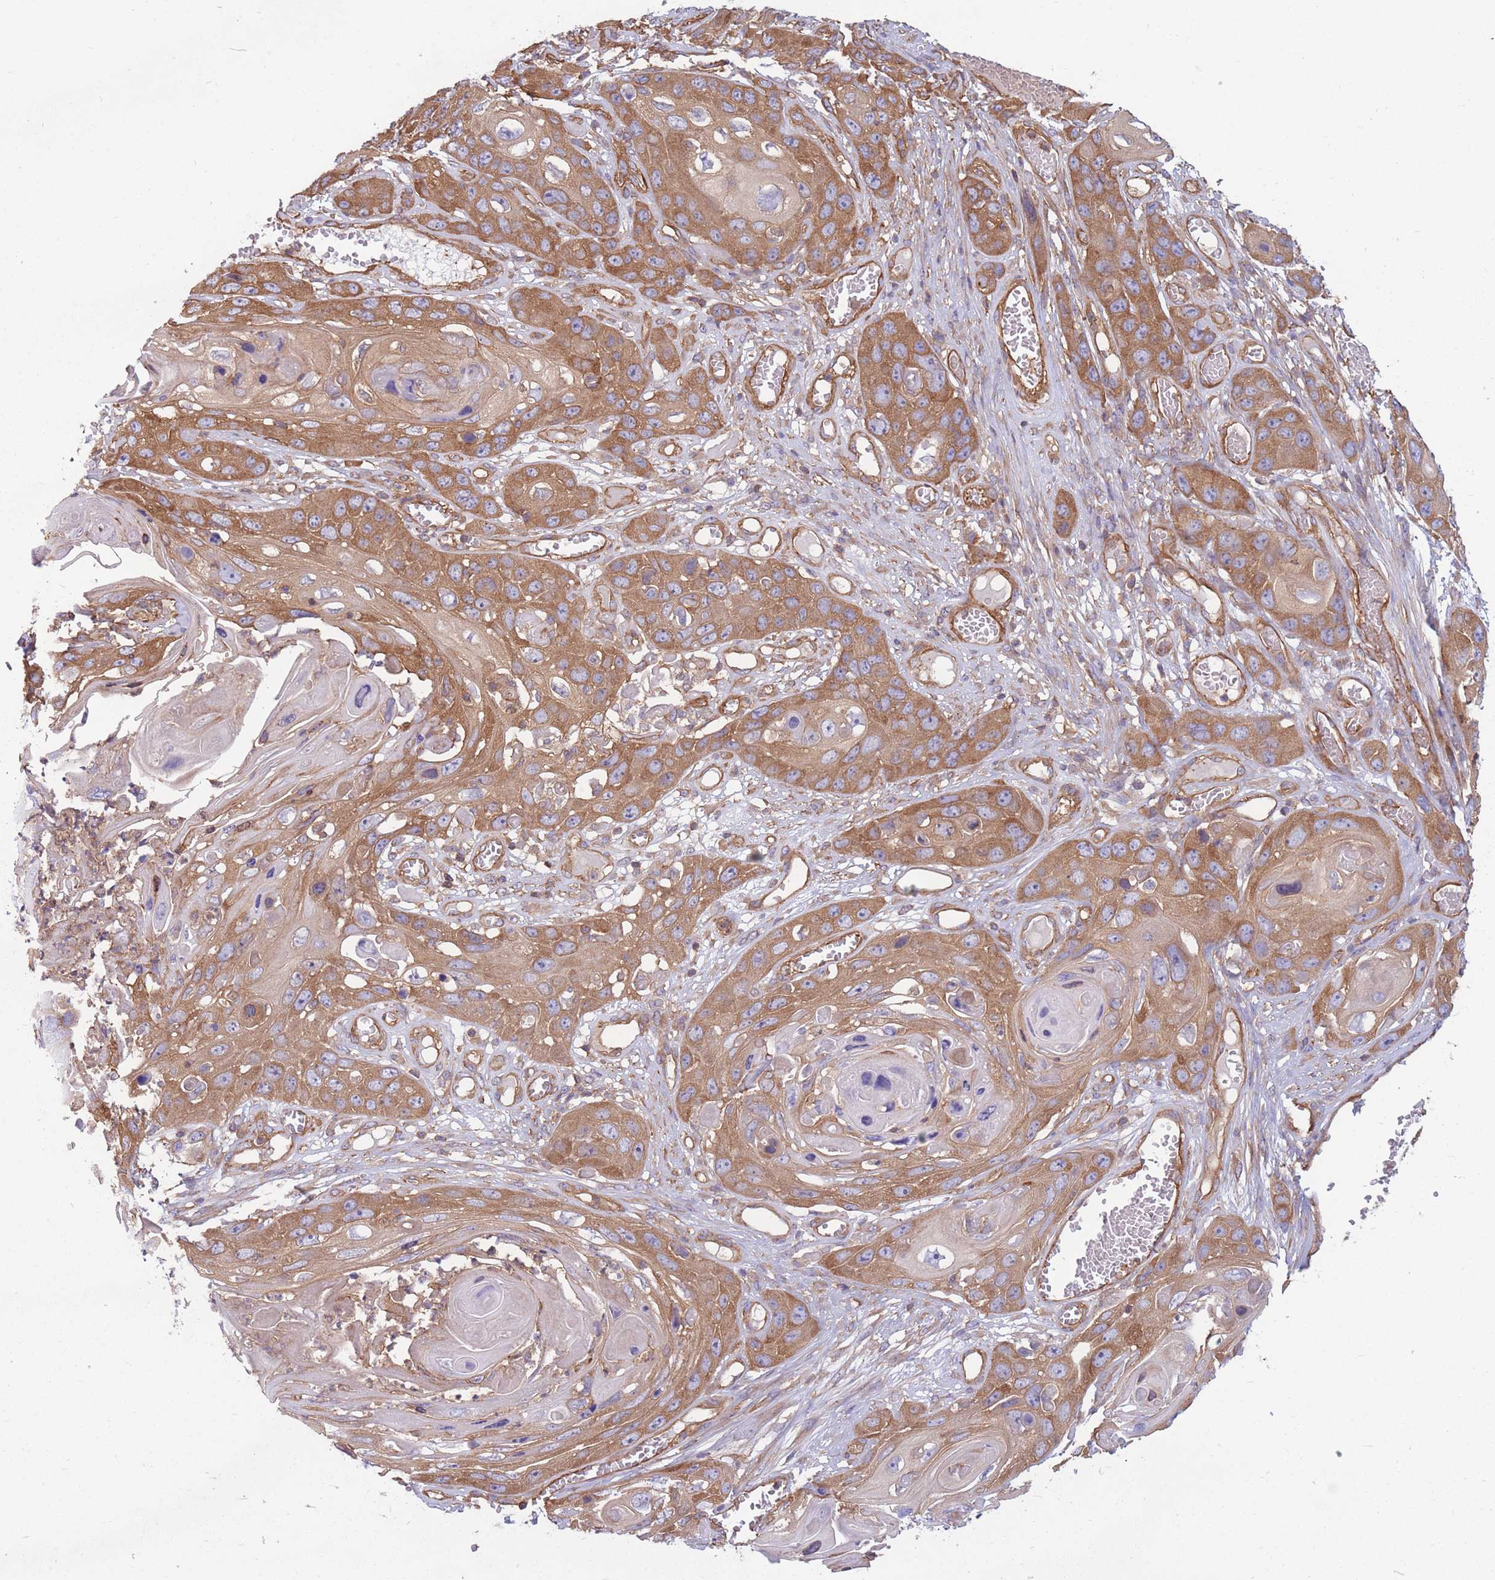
{"staining": {"intensity": "moderate", "quantity": ">75%", "location": "cytoplasmic/membranous"}, "tissue": "skin cancer", "cell_type": "Tumor cells", "image_type": "cancer", "snomed": [{"axis": "morphology", "description": "Squamous cell carcinoma, NOS"}, {"axis": "topography", "description": "Skin"}], "caption": "Skin cancer (squamous cell carcinoma) was stained to show a protein in brown. There is medium levels of moderate cytoplasmic/membranous positivity in approximately >75% of tumor cells.", "gene": "GGA1", "patient": {"sex": "male", "age": 55}}